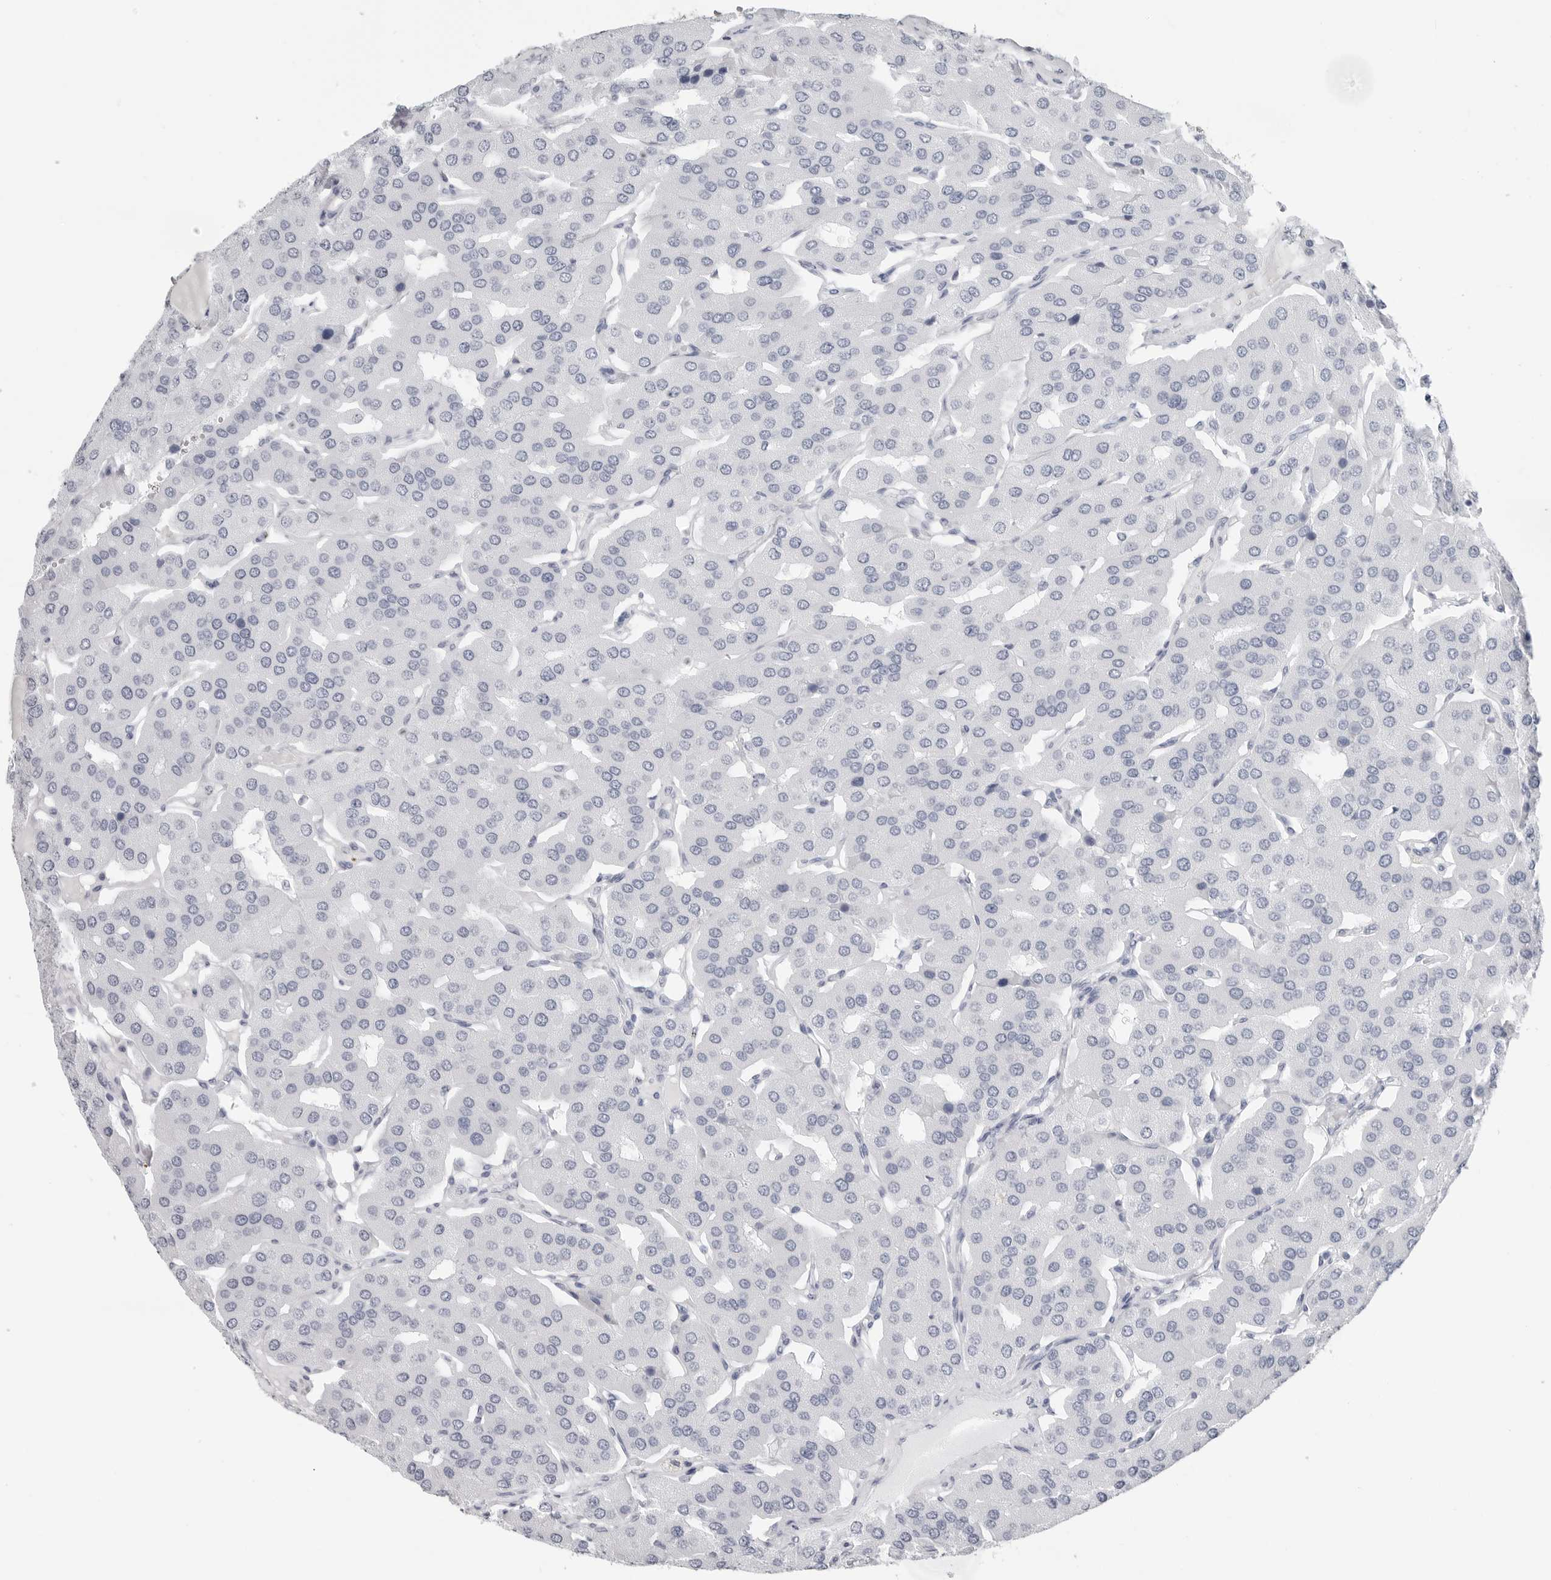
{"staining": {"intensity": "negative", "quantity": "none", "location": "none"}, "tissue": "parathyroid gland", "cell_type": "Glandular cells", "image_type": "normal", "snomed": [{"axis": "morphology", "description": "Normal tissue, NOS"}, {"axis": "morphology", "description": "Adenoma, NOS"}, {"axis": "topography", "description": "Parathyroid gland"}], "caption": "Immunohistochemistry histopathology image of normal parathyroid gland stained for a protein (brown), which displays no positivity in glandular cells.", "gene": "CSH1", "patient": {"sex": "female", "age": 86}}